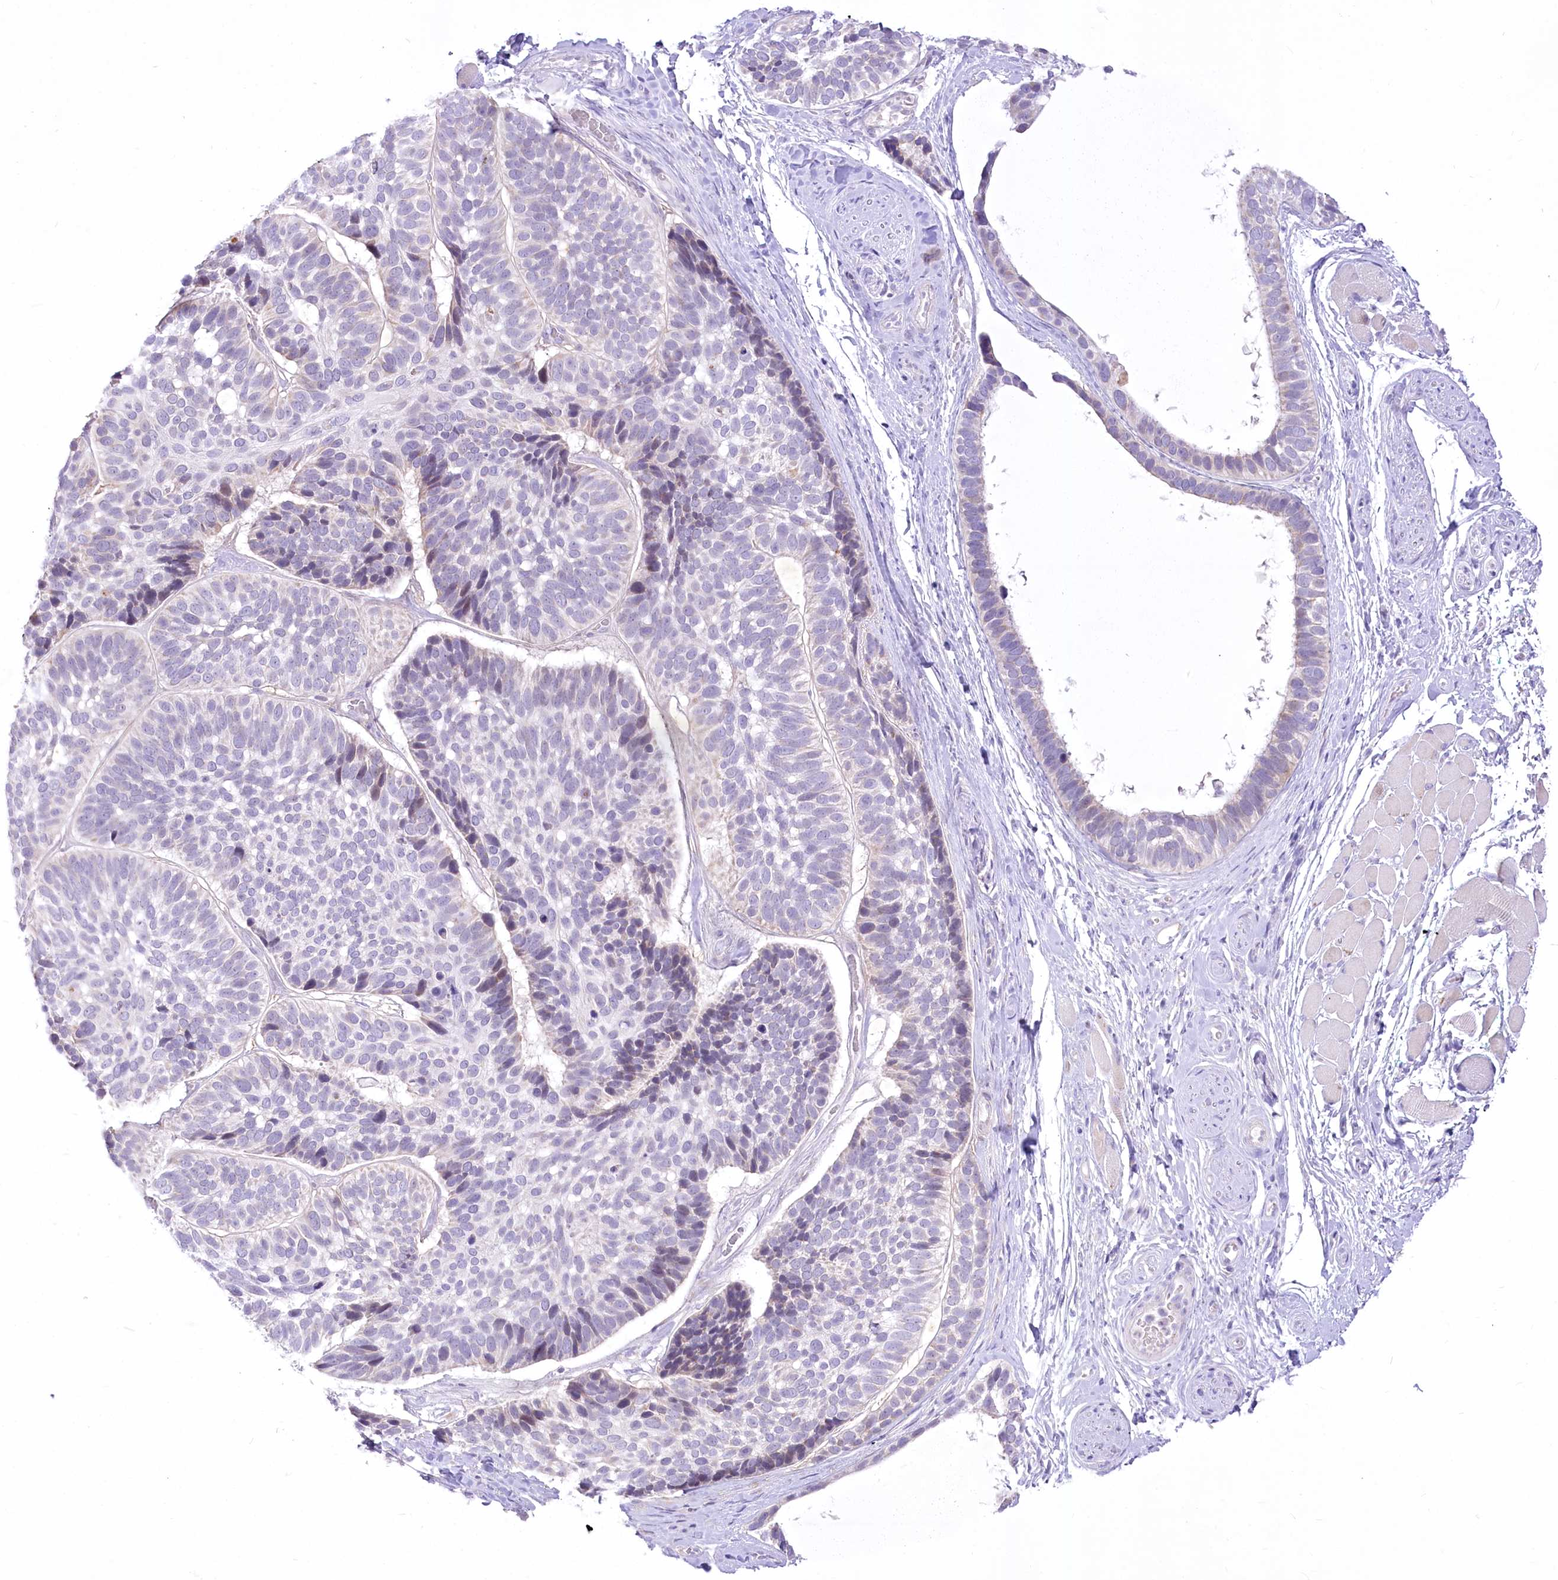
{"staining": {"intensity": "negative", "quantity": "none", "location": "none"}, "tissue": "skin cancer", "cell_type": "Tumor cells", "image_type": "cancer", "snomed": [{"axis": "morphology", "description": "Basal cell carcinoma"}, {"axis": "topography", "description": "Skin"}], "caption": "High magnification brightfield microscopy of skin cancer (basal cell carcinoma) stained with DAB (brown) and counterstained with hematoxylin (blue): tumor cells show no significant positivity.", "gene": "BEND7", "patient": {"sex": "male", "age": 62}}